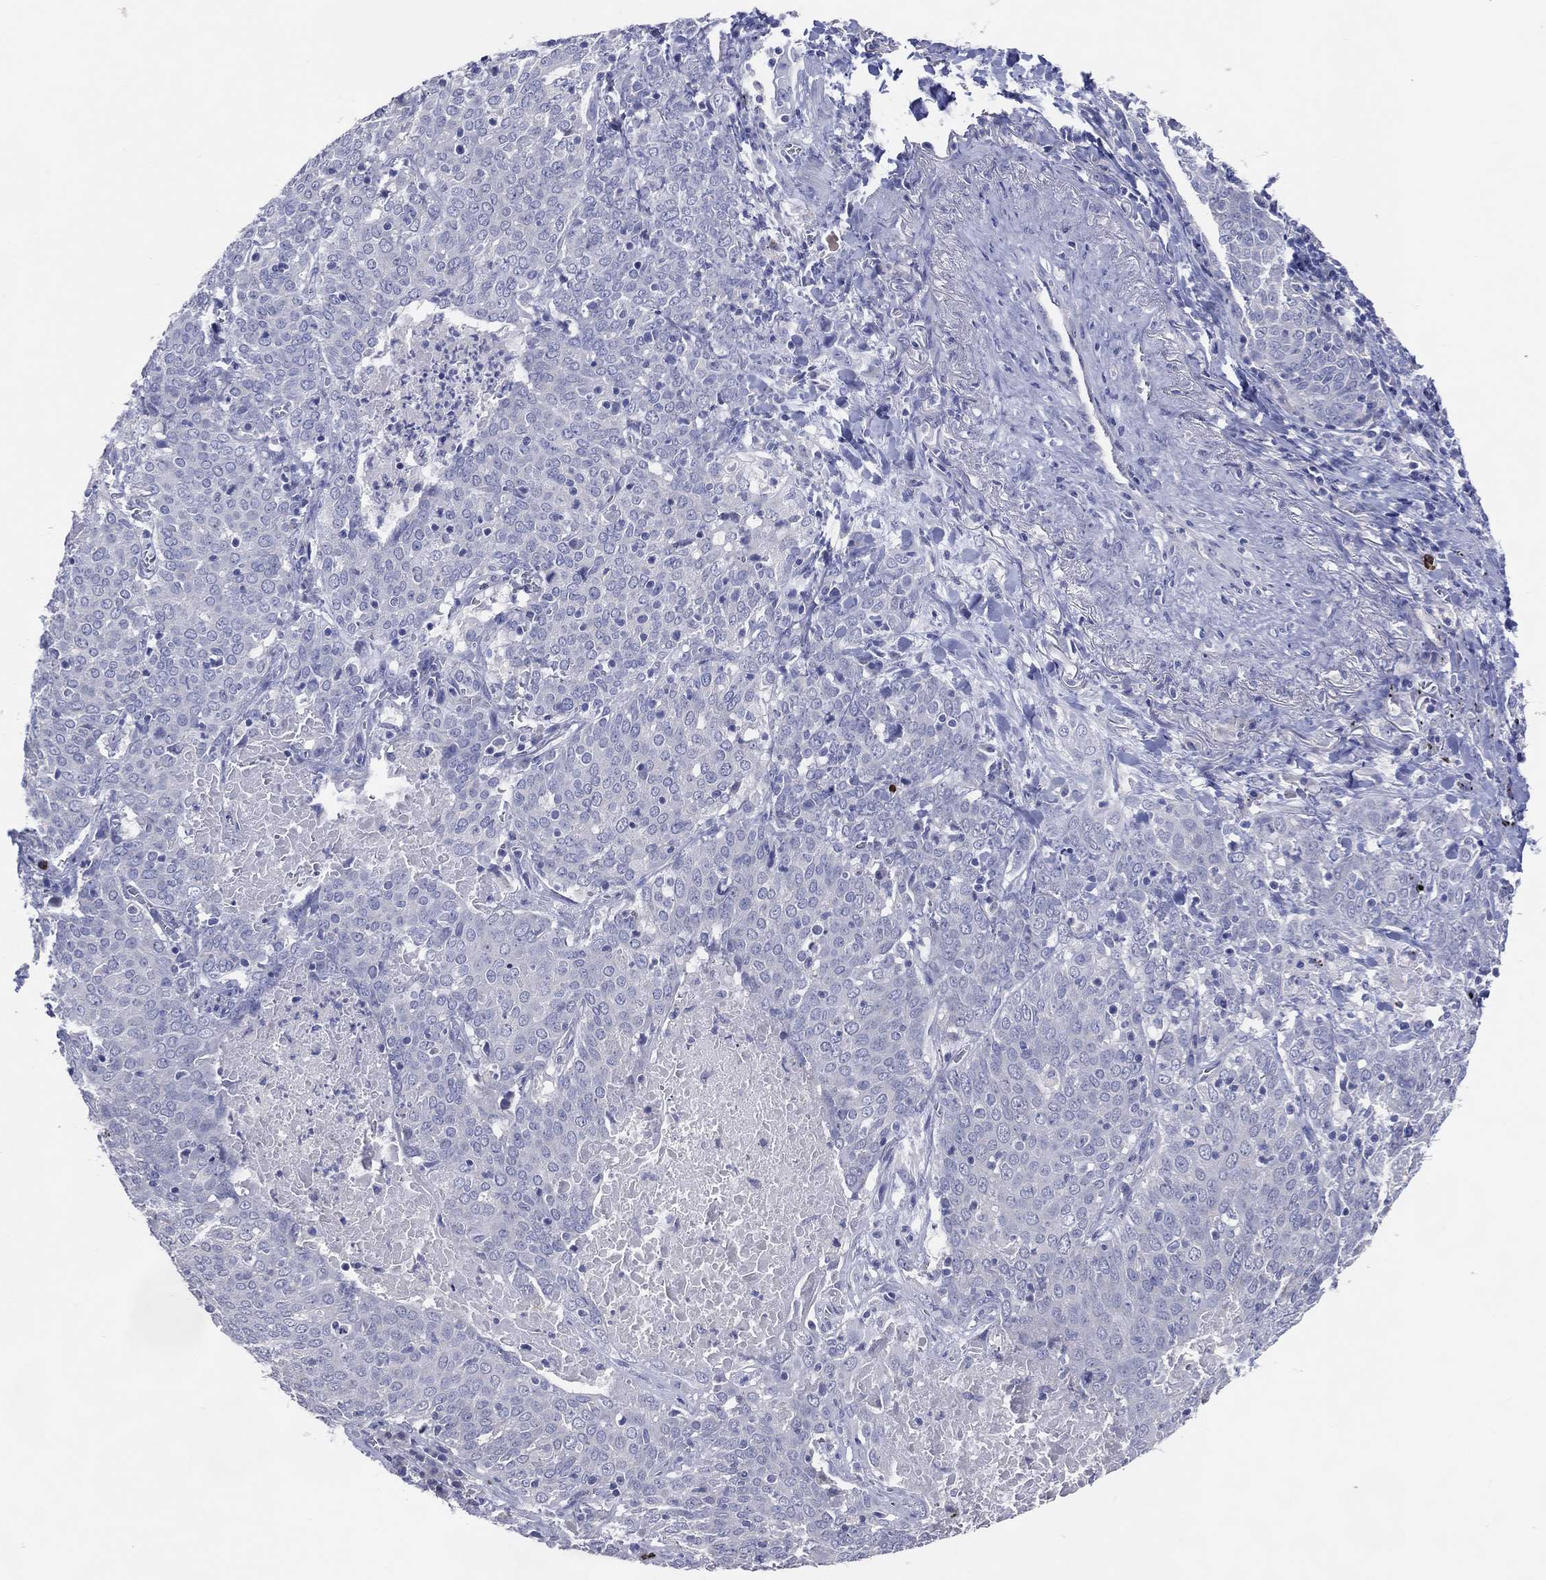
{"staining": {"intensity": "negative", "quantity": "none", "location": "none"}, "tissue": "lung cancer", "cell_type": "Tumor cells", "image_type": "cancer", "snomed": [{"axis": "morphology", "description": "Squamous cell carcinoma, NOS"}, {"axis": "topography", "description": "Lung"}], "caption": "High magnification brightfield microscopy of lung cancer stained with DAB (3,3'-diaminobenzidine) (brown) and counterstained with hematoxylin (blue): tumor cells show no significant expression.", "gene": "DNAH6", "patient": {"sex": "male", "age": 82}}